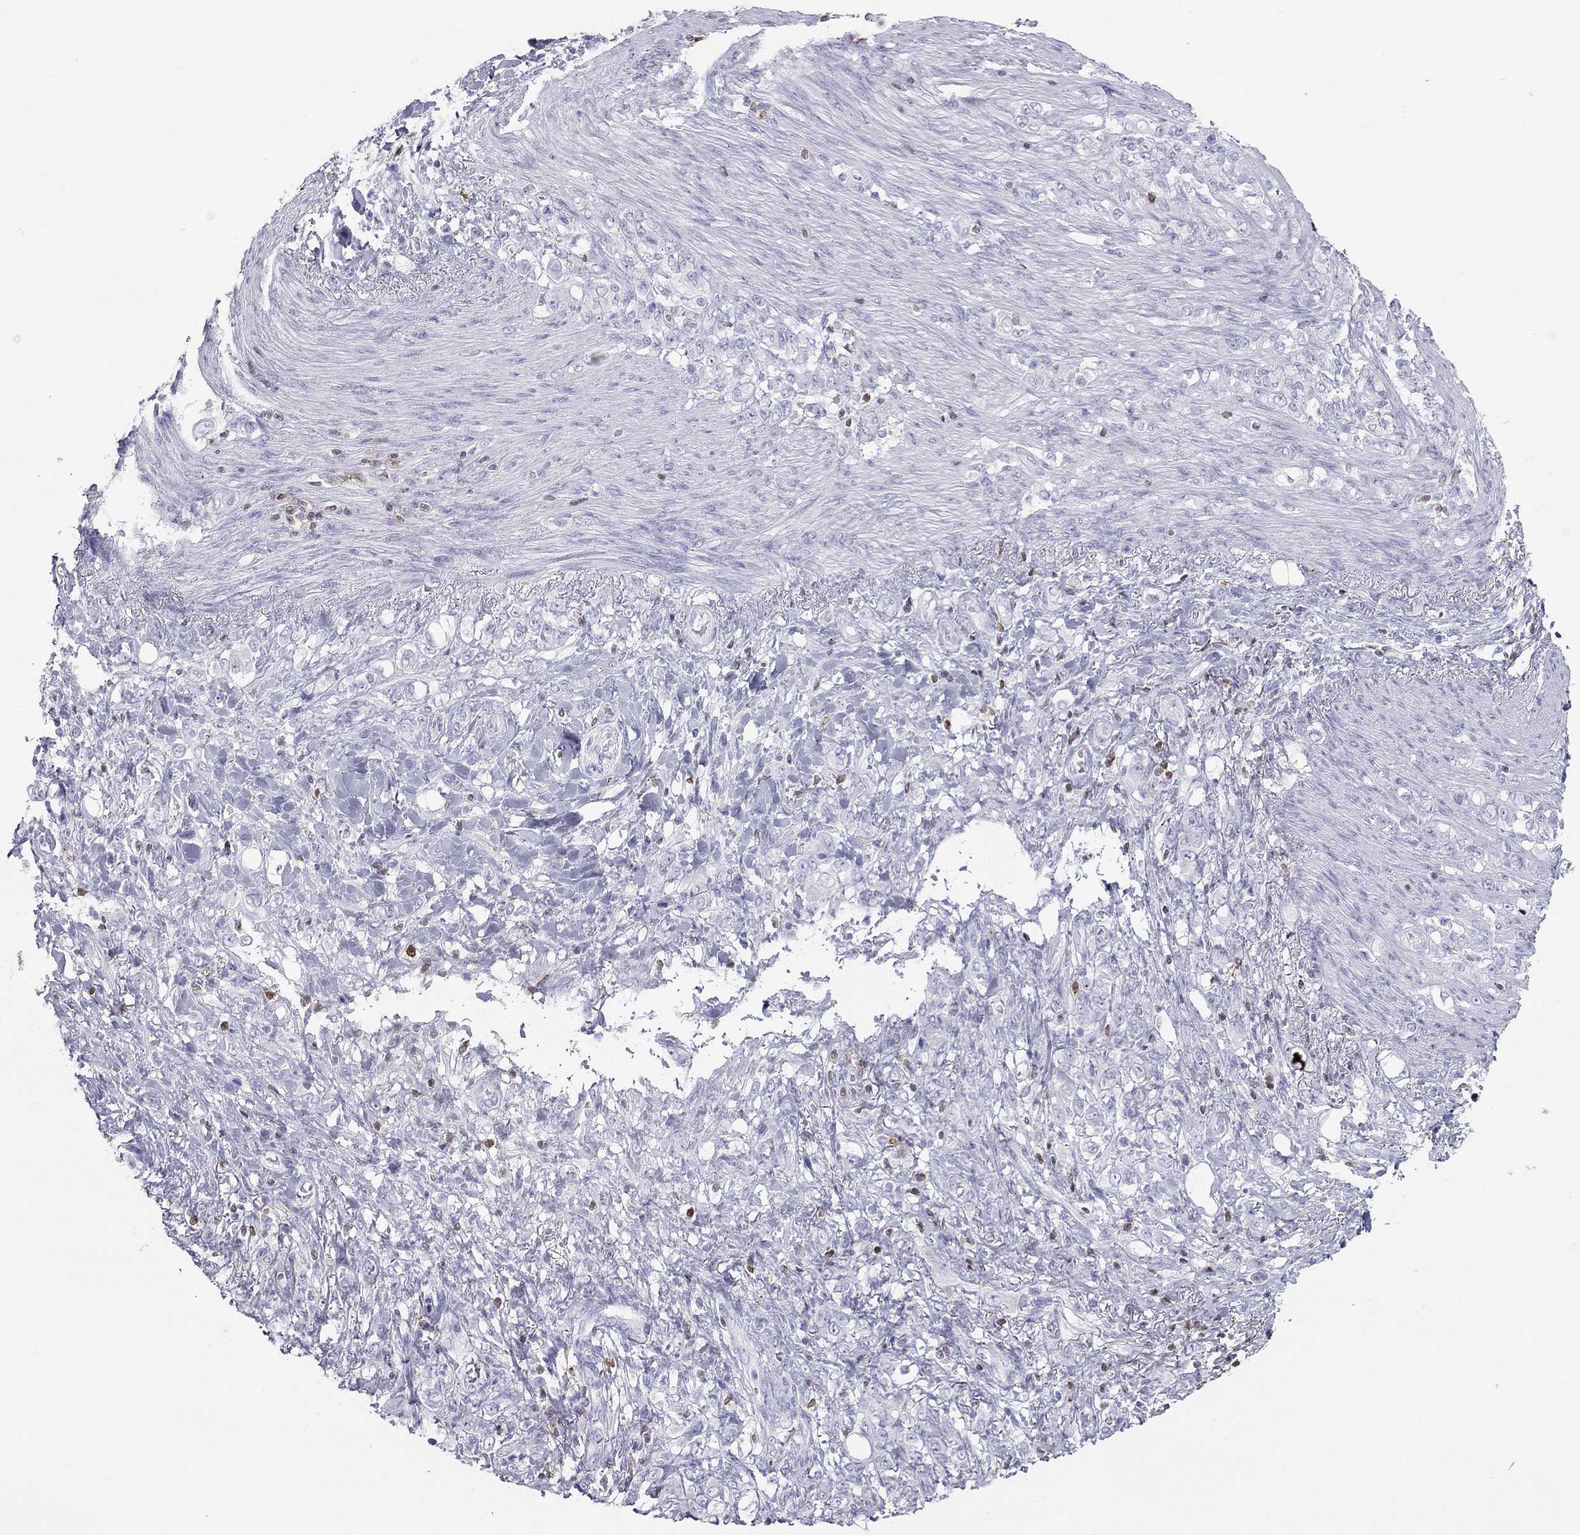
{"staining": {"intensity": "negative", "quantity": "none", "location": "none"}, "tissue": "stomach cancer", "cell_type": "Tumor cells", "image_type": "cancer", "snomed": [{"axis": "morphology", "description": "Adenocarcinoma, NOS"}, {"axis": "topography", "description": "Stomach"}], "caption": "Immunohistochemical staining of stomach cancer exhibits no significant expression in tumor cells.", "gene": "SH2D2A", "patient": {"sex": "female", "age": 79}}